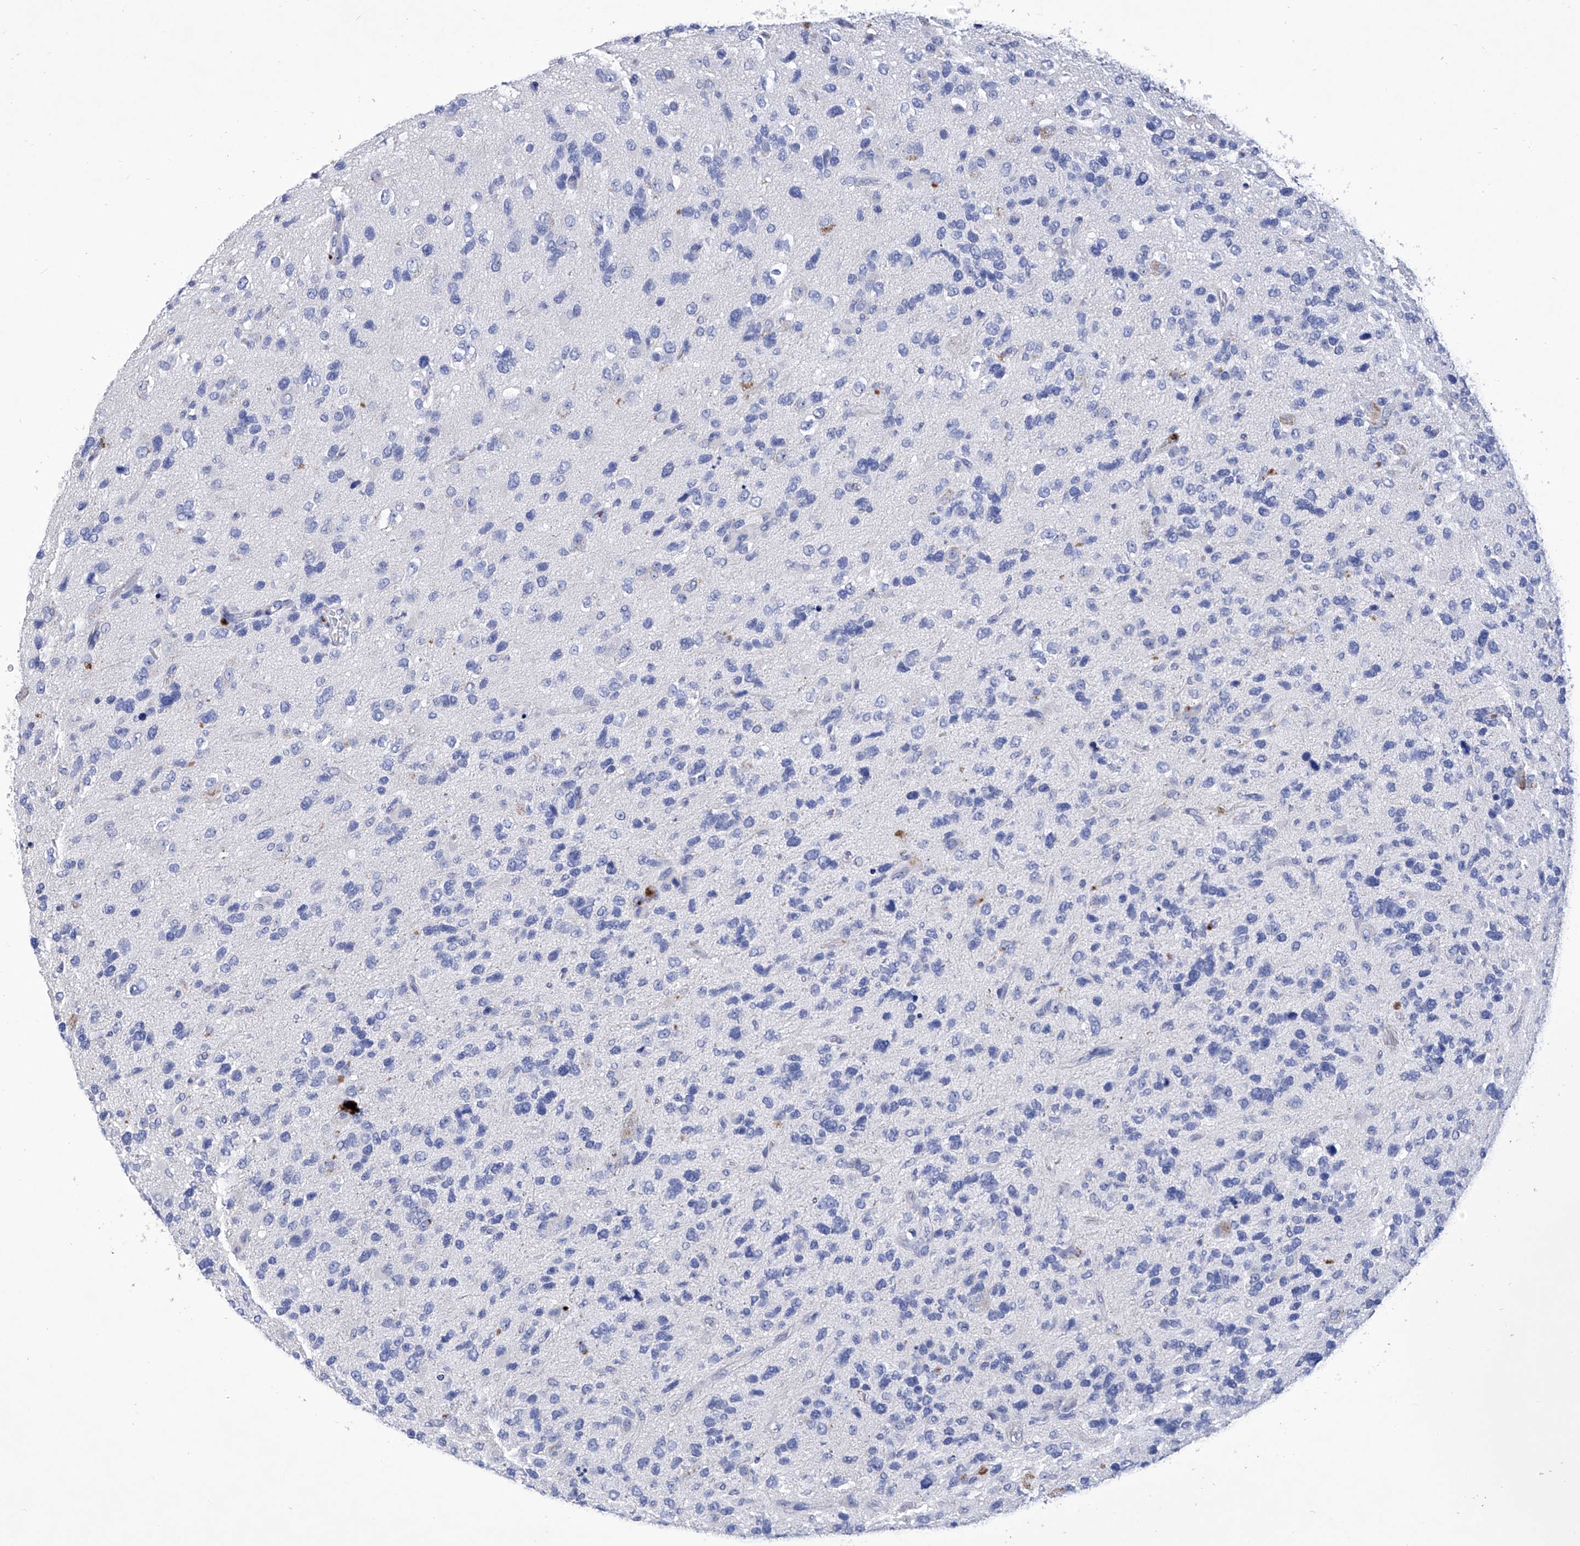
{"staining": {"intensity": "negative", "quantity": "none", "location": "none"}, "tissue": "glioma", "cell_type": "Tumor cells", "image_type": "cancer", "snomed": [{"axis": "morphology", "description": "Glioma, malignant, High grade"}, {"axis": "topography", "description": "Brain"}], "caption": "This is an IHC histopathology image of glioma. There is no staining in tumor cells.", "gene": "IFNL2", "patient": {"sex": "female", "age": 58}}